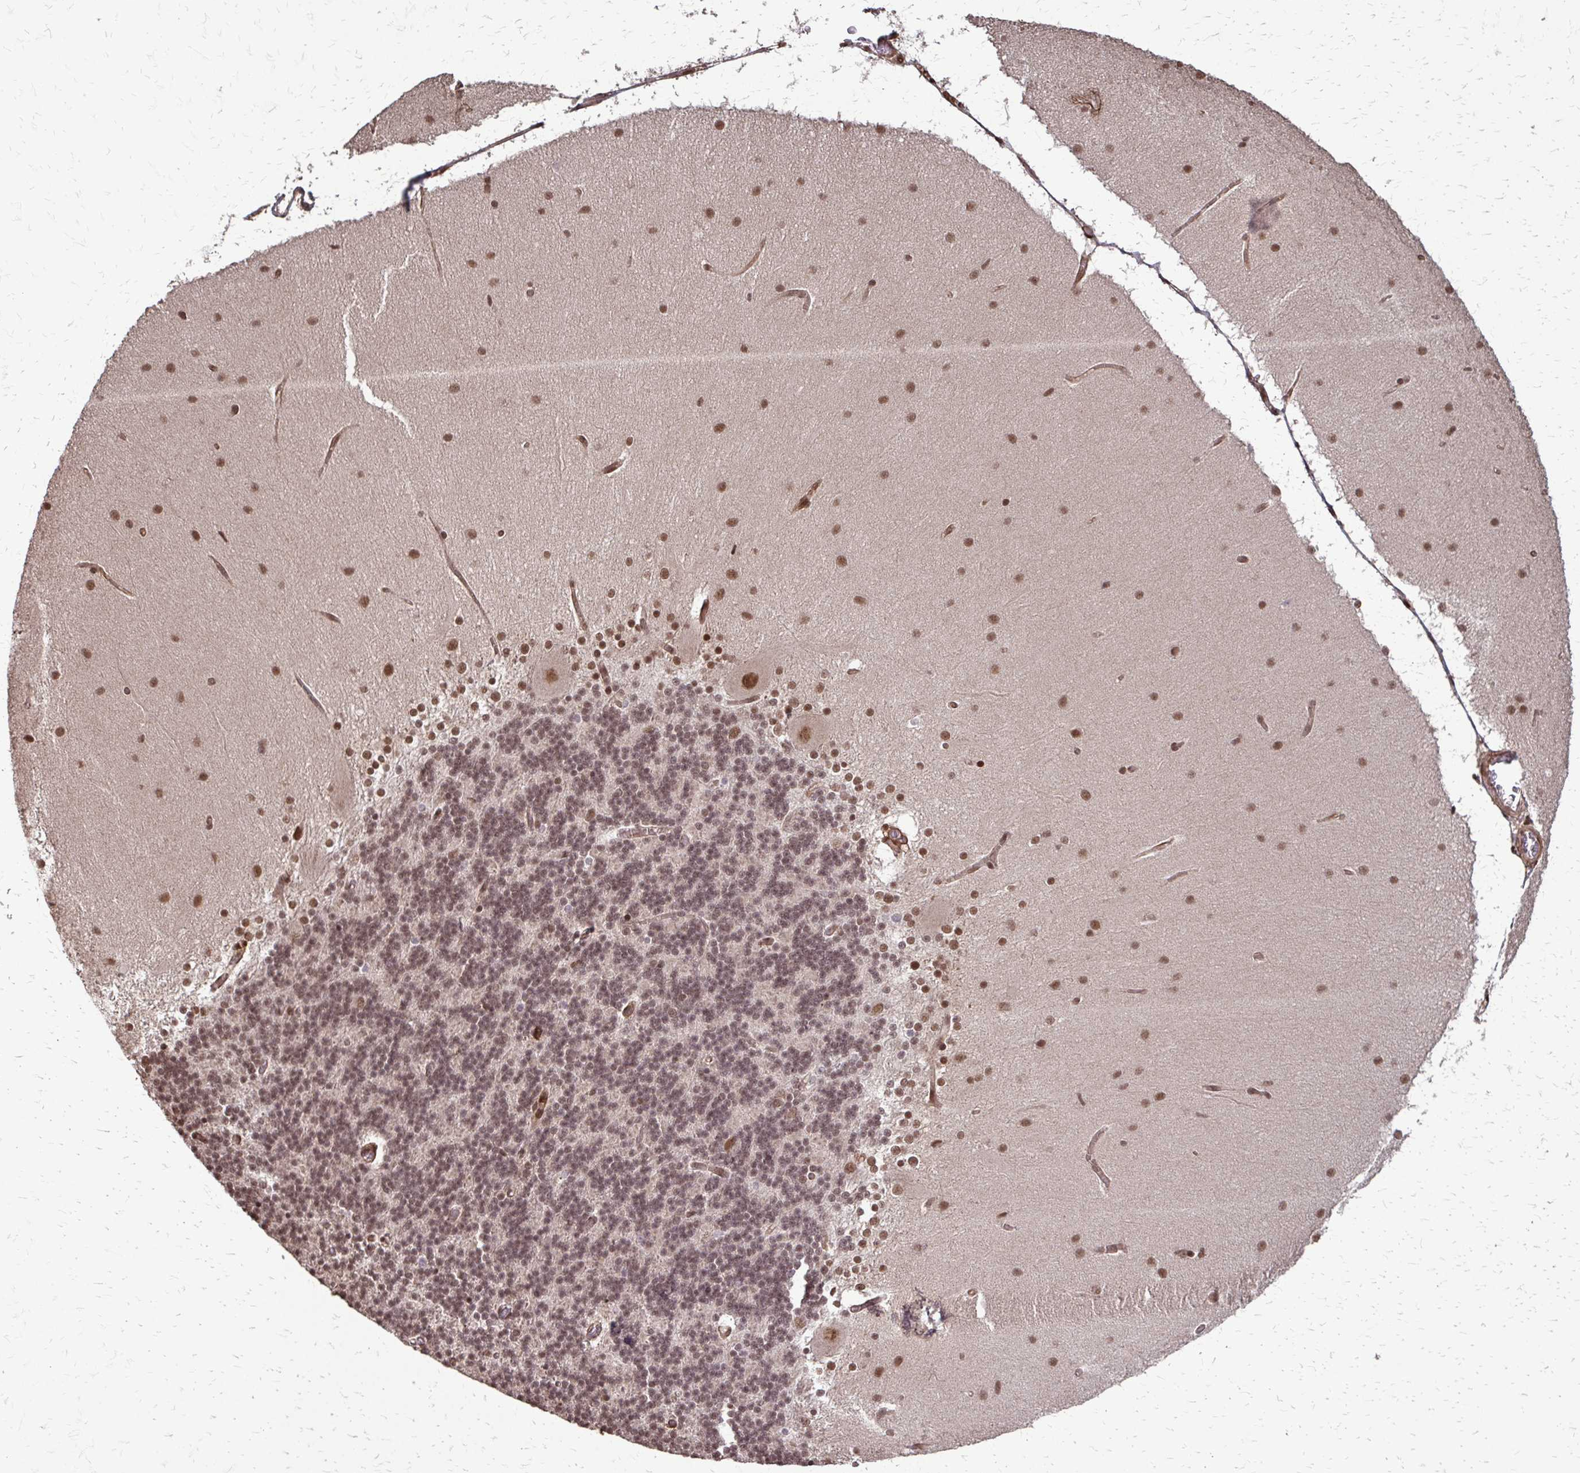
{"staining": {"intensity": "moderate", "quantity": "25%-75%", "location": "nuclear"}, "tissue": "cerebellum", "cell_type": "Cells in granular layer", "image_type": "normal", "snomed": [{"axis": "morphology", "description": "Normal tissue, NOS"}, {"axis": "topography", "description": "Cerebellum"}], "caption": "Cells in granular layer exhibit medium levels of moderate nuclear expression in approximately 25%-75% of cells in unremarkable cerebellum. Immunohistochemistry stains the protein of interest in brown and the nuclei are stained blue.", "gene": "SS18", "patient": {"sex": "female", "age": 54}}